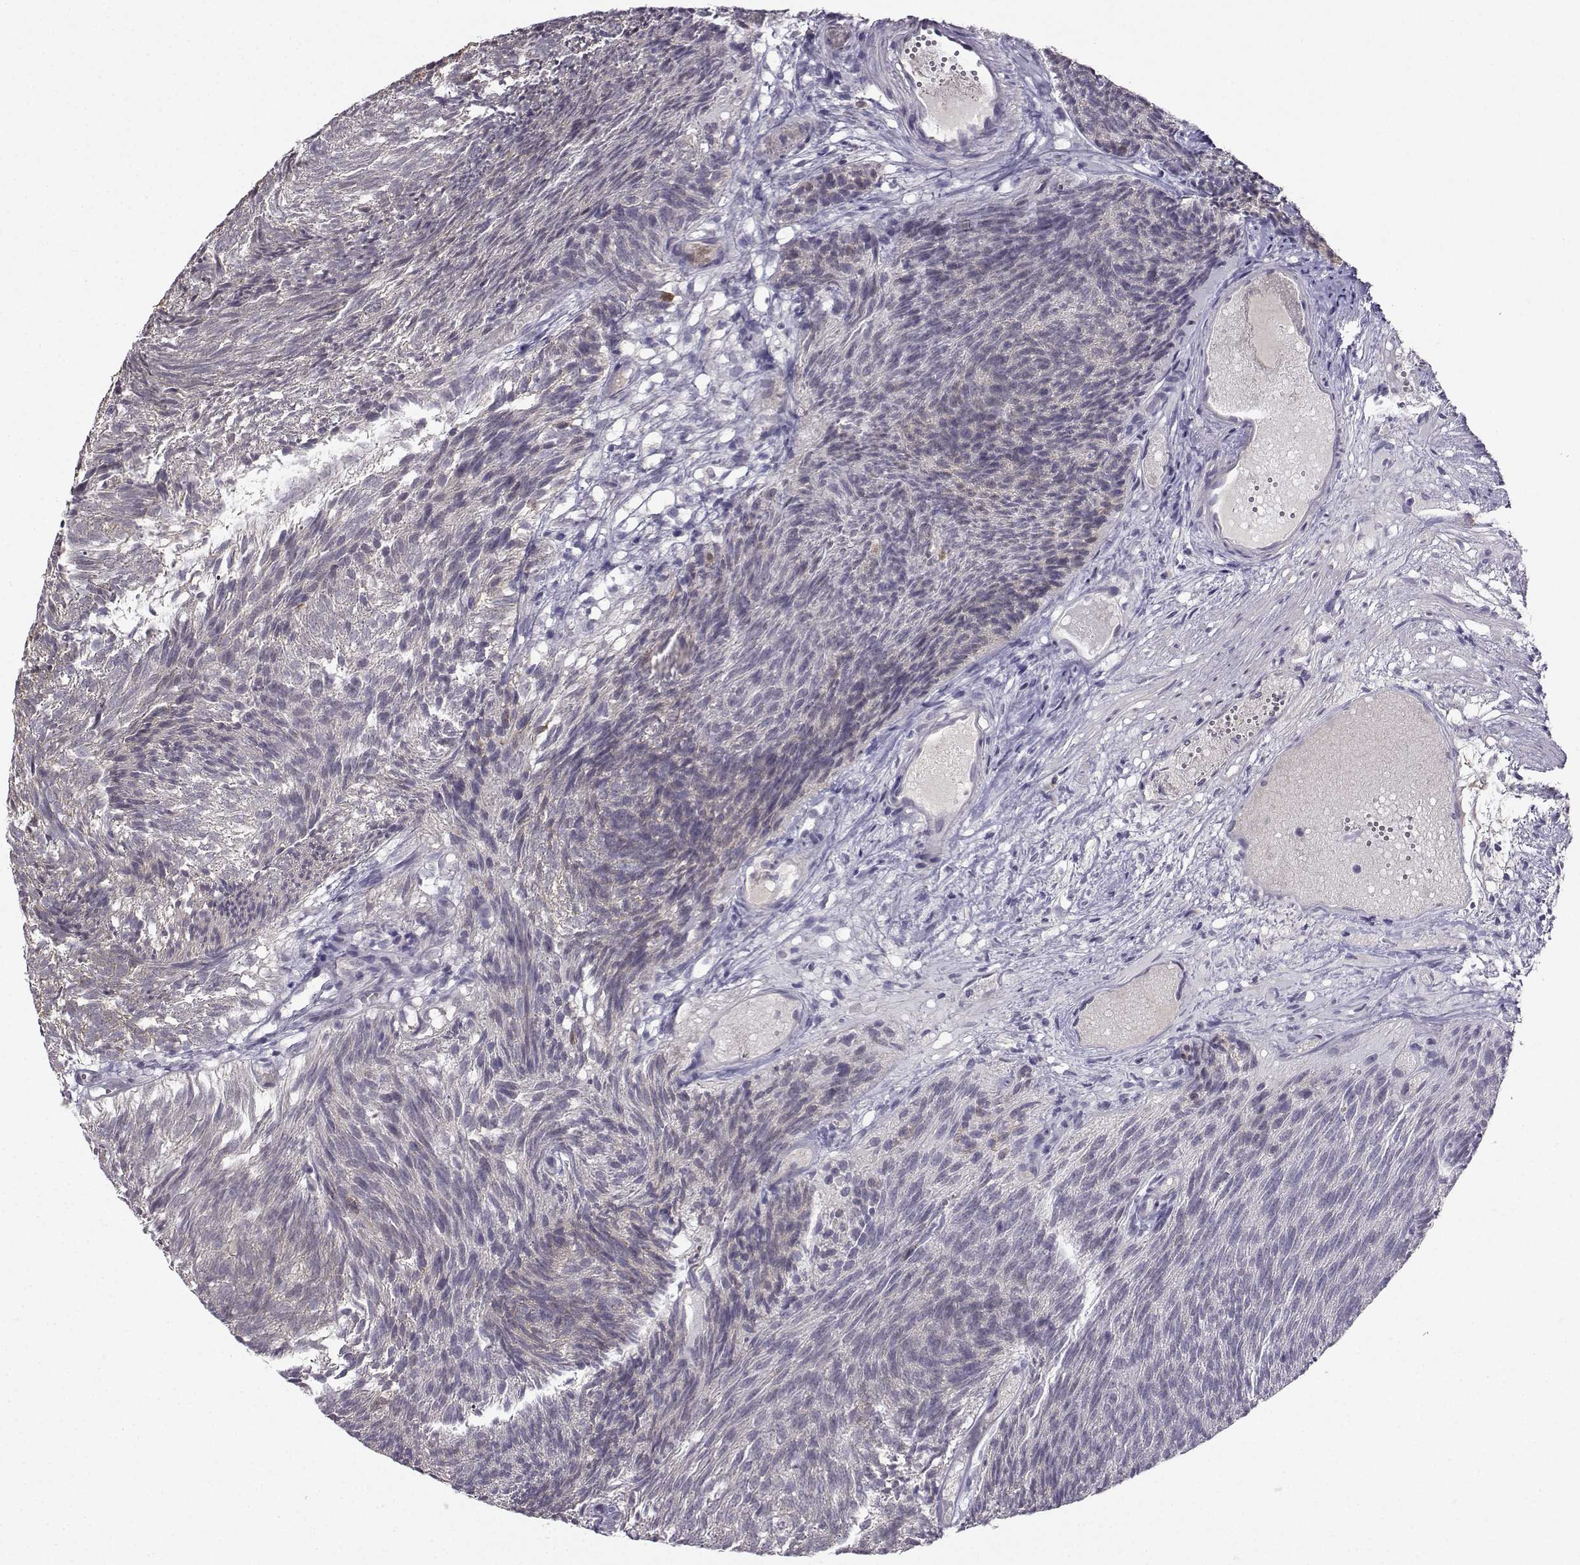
{"staining": {"intensity": "negative", "quantity": "none", "location": "none"}, "tissue": "urothelial cancer", "cell_type": "Tumor cells", "image_type": "cancer", "snomed": [{"axis": "morphology", "description": "Urothelial carcinoma, Low grade"}, {"axis": "topography", "description": "Urinary bladder"}], "caption": "High magnification brightfield microscopy of urothelial cancer stained with DAB (3,3'-diaminobenzidine) (brown) and counterstained with hematoxylin (blue): tumor cells show no significant staining.", "gene": "NQO1", "patient": {"sex": "male", "age": 77}}